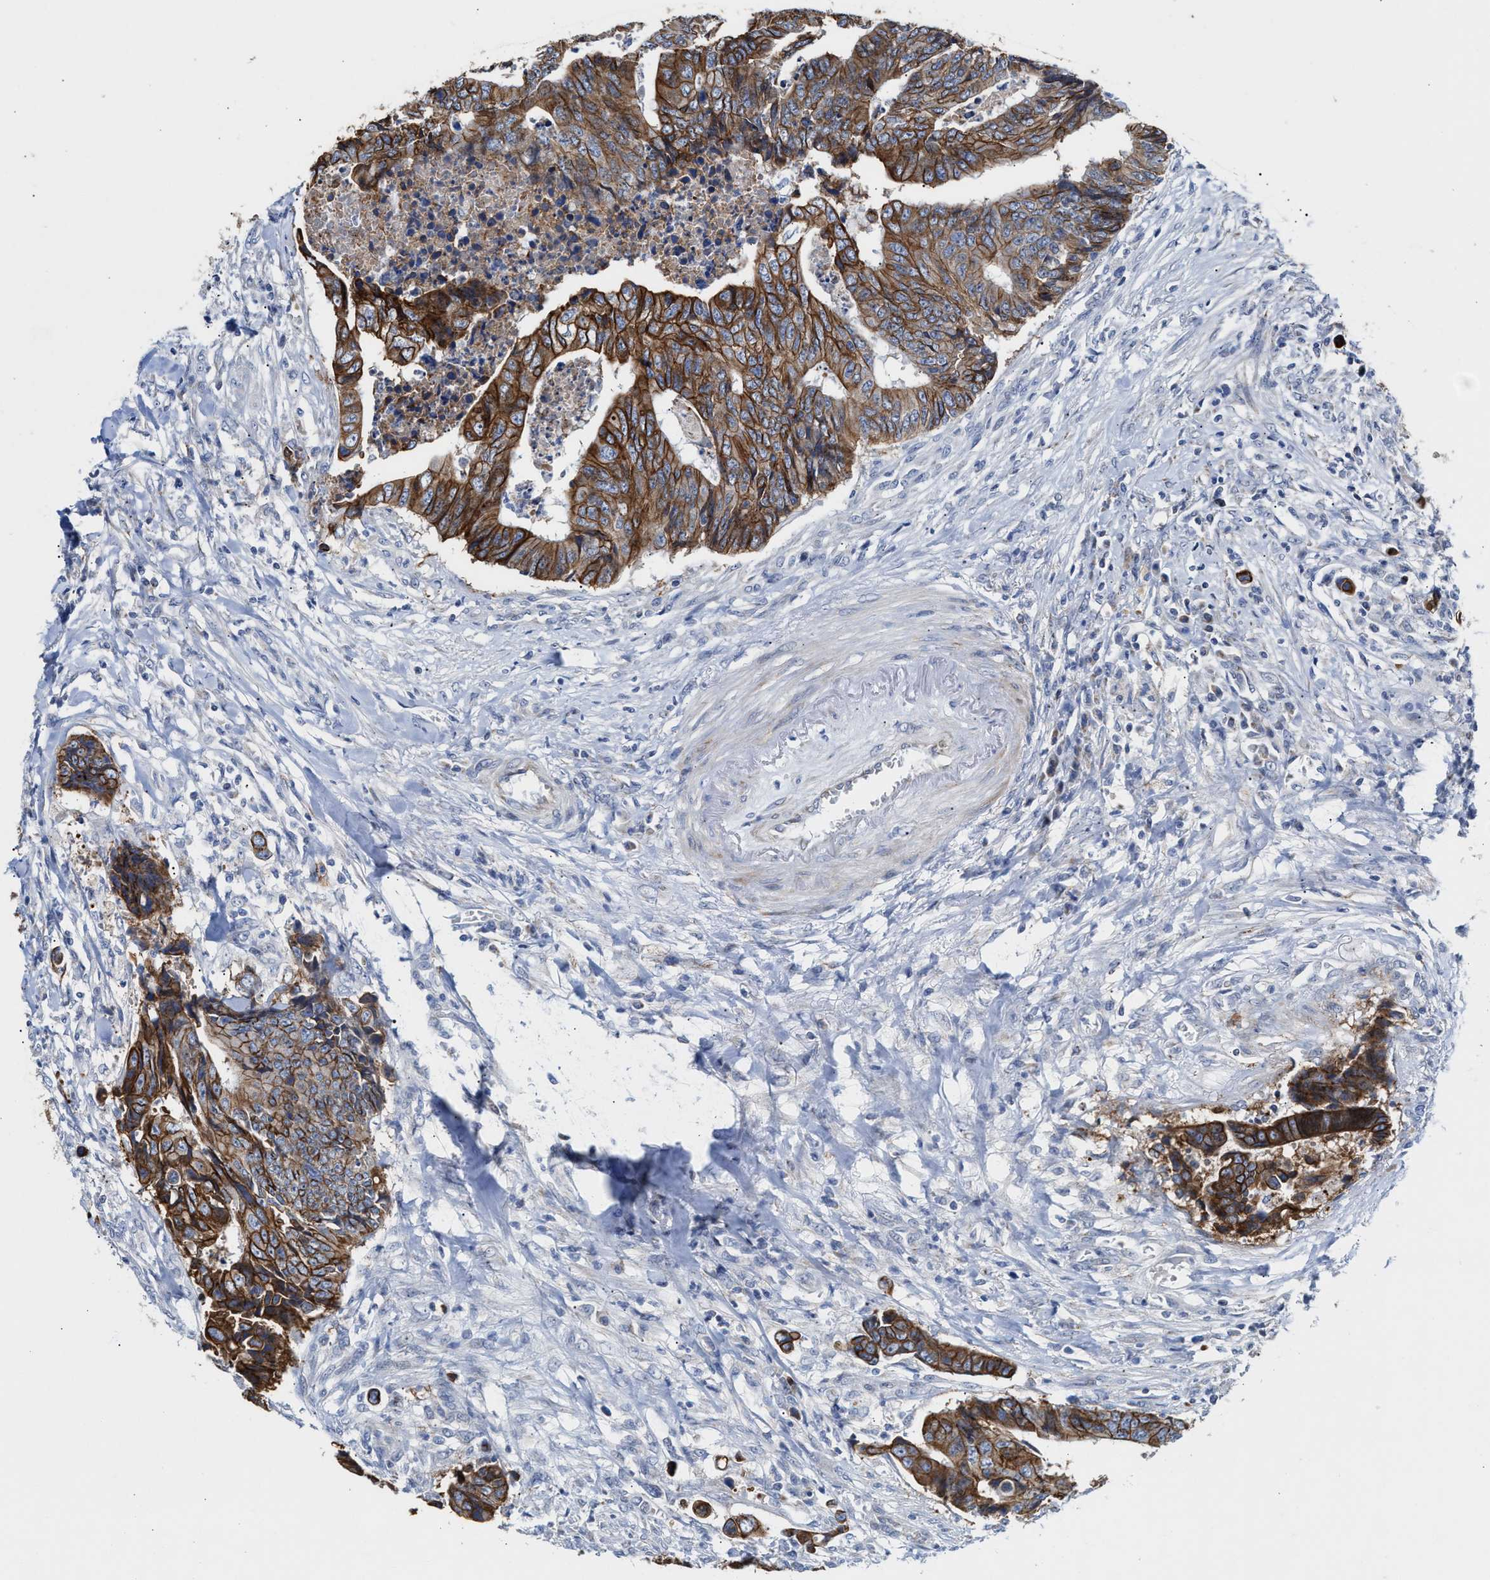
{"staining": {"intensity": "strong", "quantity": ">75%", "location": "cytoplasmic/membranous"}, "tissue": "colorectal cancer", "cell_type": "Tumor cells", "image_type": "cancer", "snomed": [{"axis": "morphology", "description": "Adenocarcinoma, NOS"}, {"axis": "topography", "description": "Rectum"}], "caption": "Immunohistochemical staining of colorectal cancer (adenocarcinoma) displays high levels of strong cytoplasmic/membranous expression in about >75% of tumor cells.", "gene": "JAG1", "patient": {"sex": "male", "age": 84}}